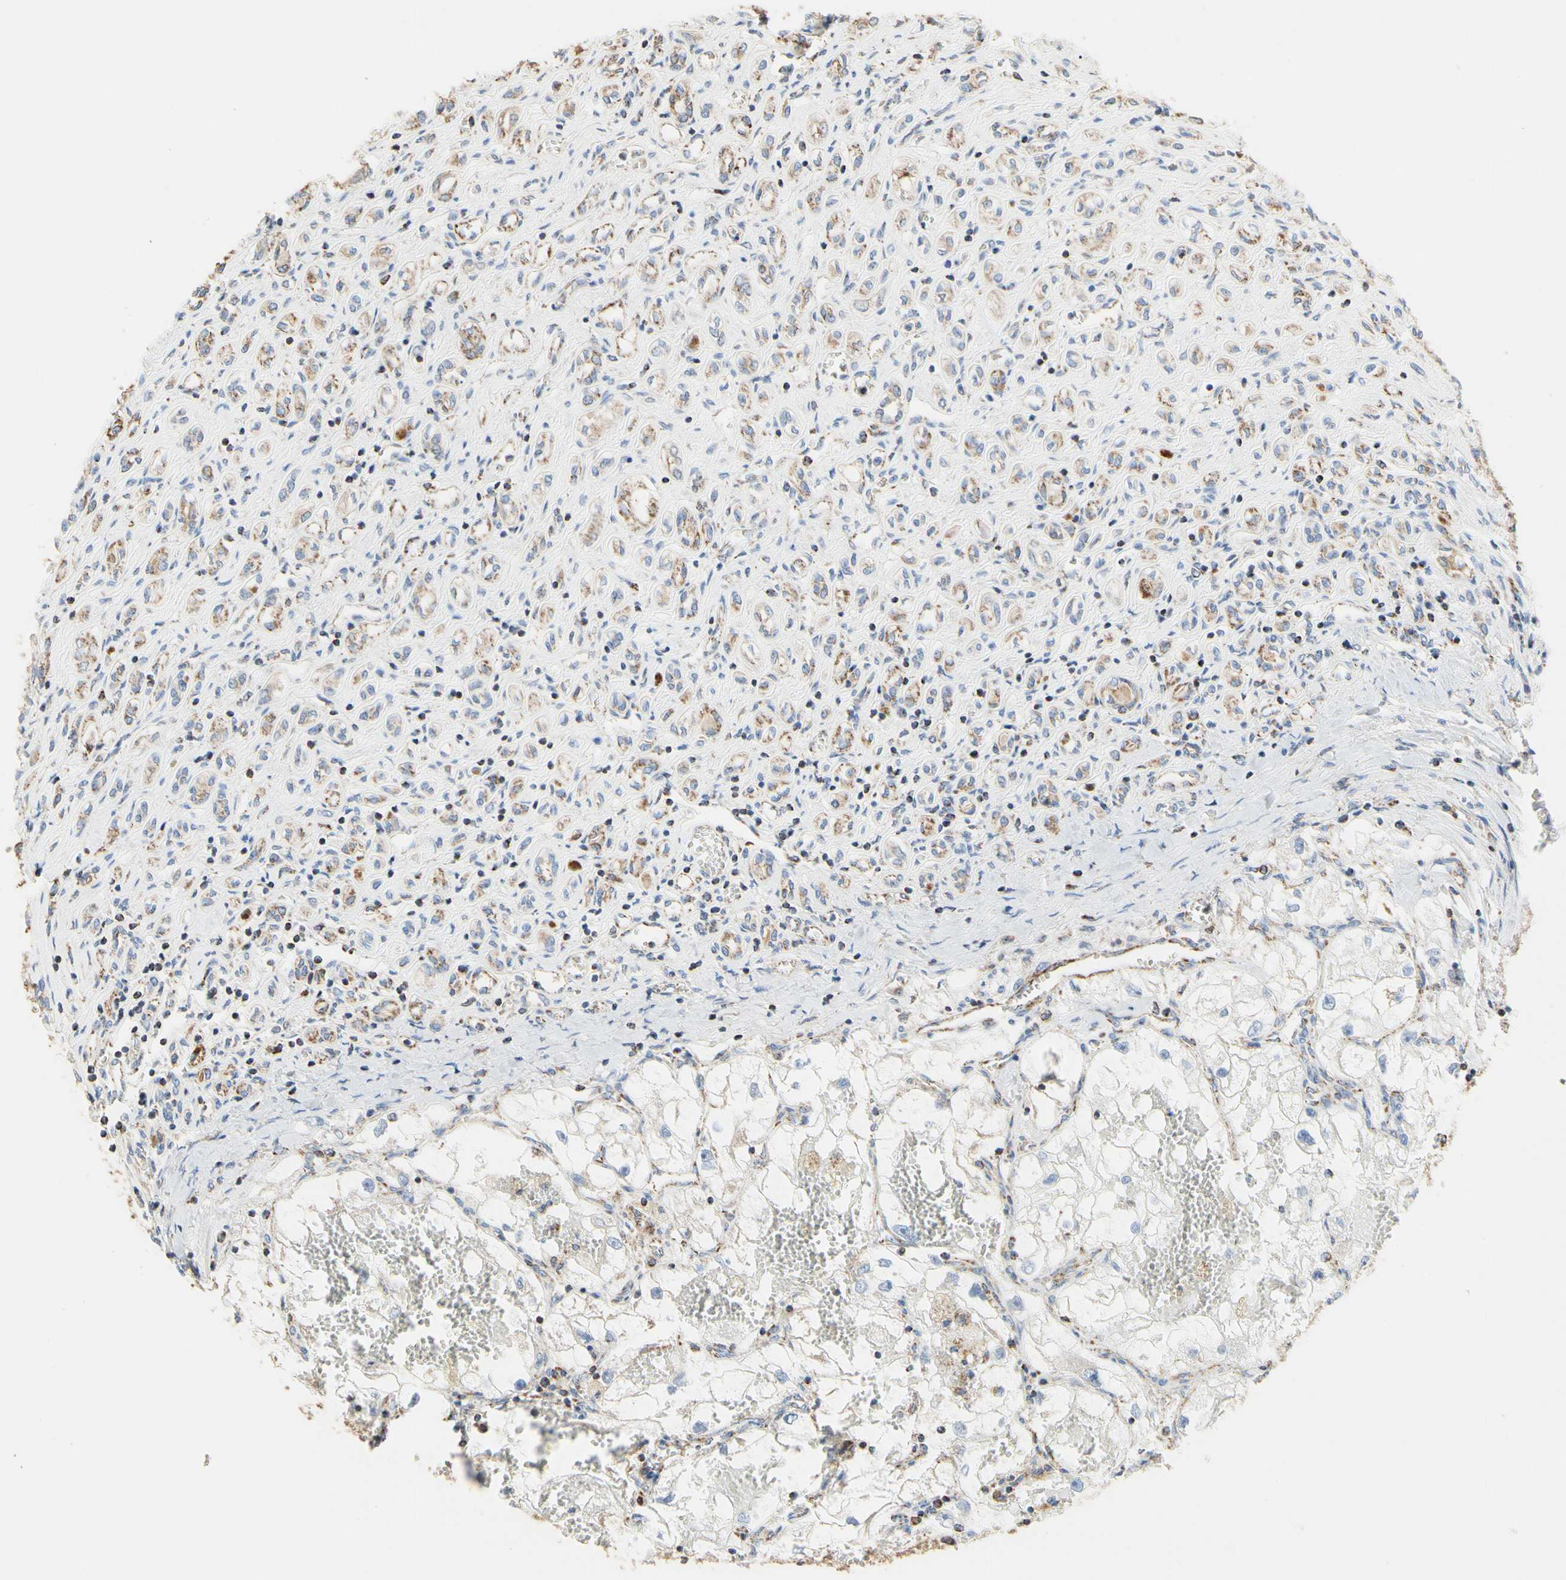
{"staining": {"intensity": "negative", "quantity": "none", "location": "none"}, "tissue": "renal cancer", "cell_type": "Tumor cells", "image_type": "cancer", "snomed": [{"axis": "morphology", "description": "Adenocarcinoma, NOS"}, {"axis": "topography", "description": "Kidney"}], "caption": "A high-resolution image shows immunohistochemistry (IHC) staining of renal cancer (adenocarcinoma), which exhibits no significant expression in tumor cells. Nuclei are stained in blue.", "gene": "TUBA1A", "patient": {"sex": "female", "age": 70}}